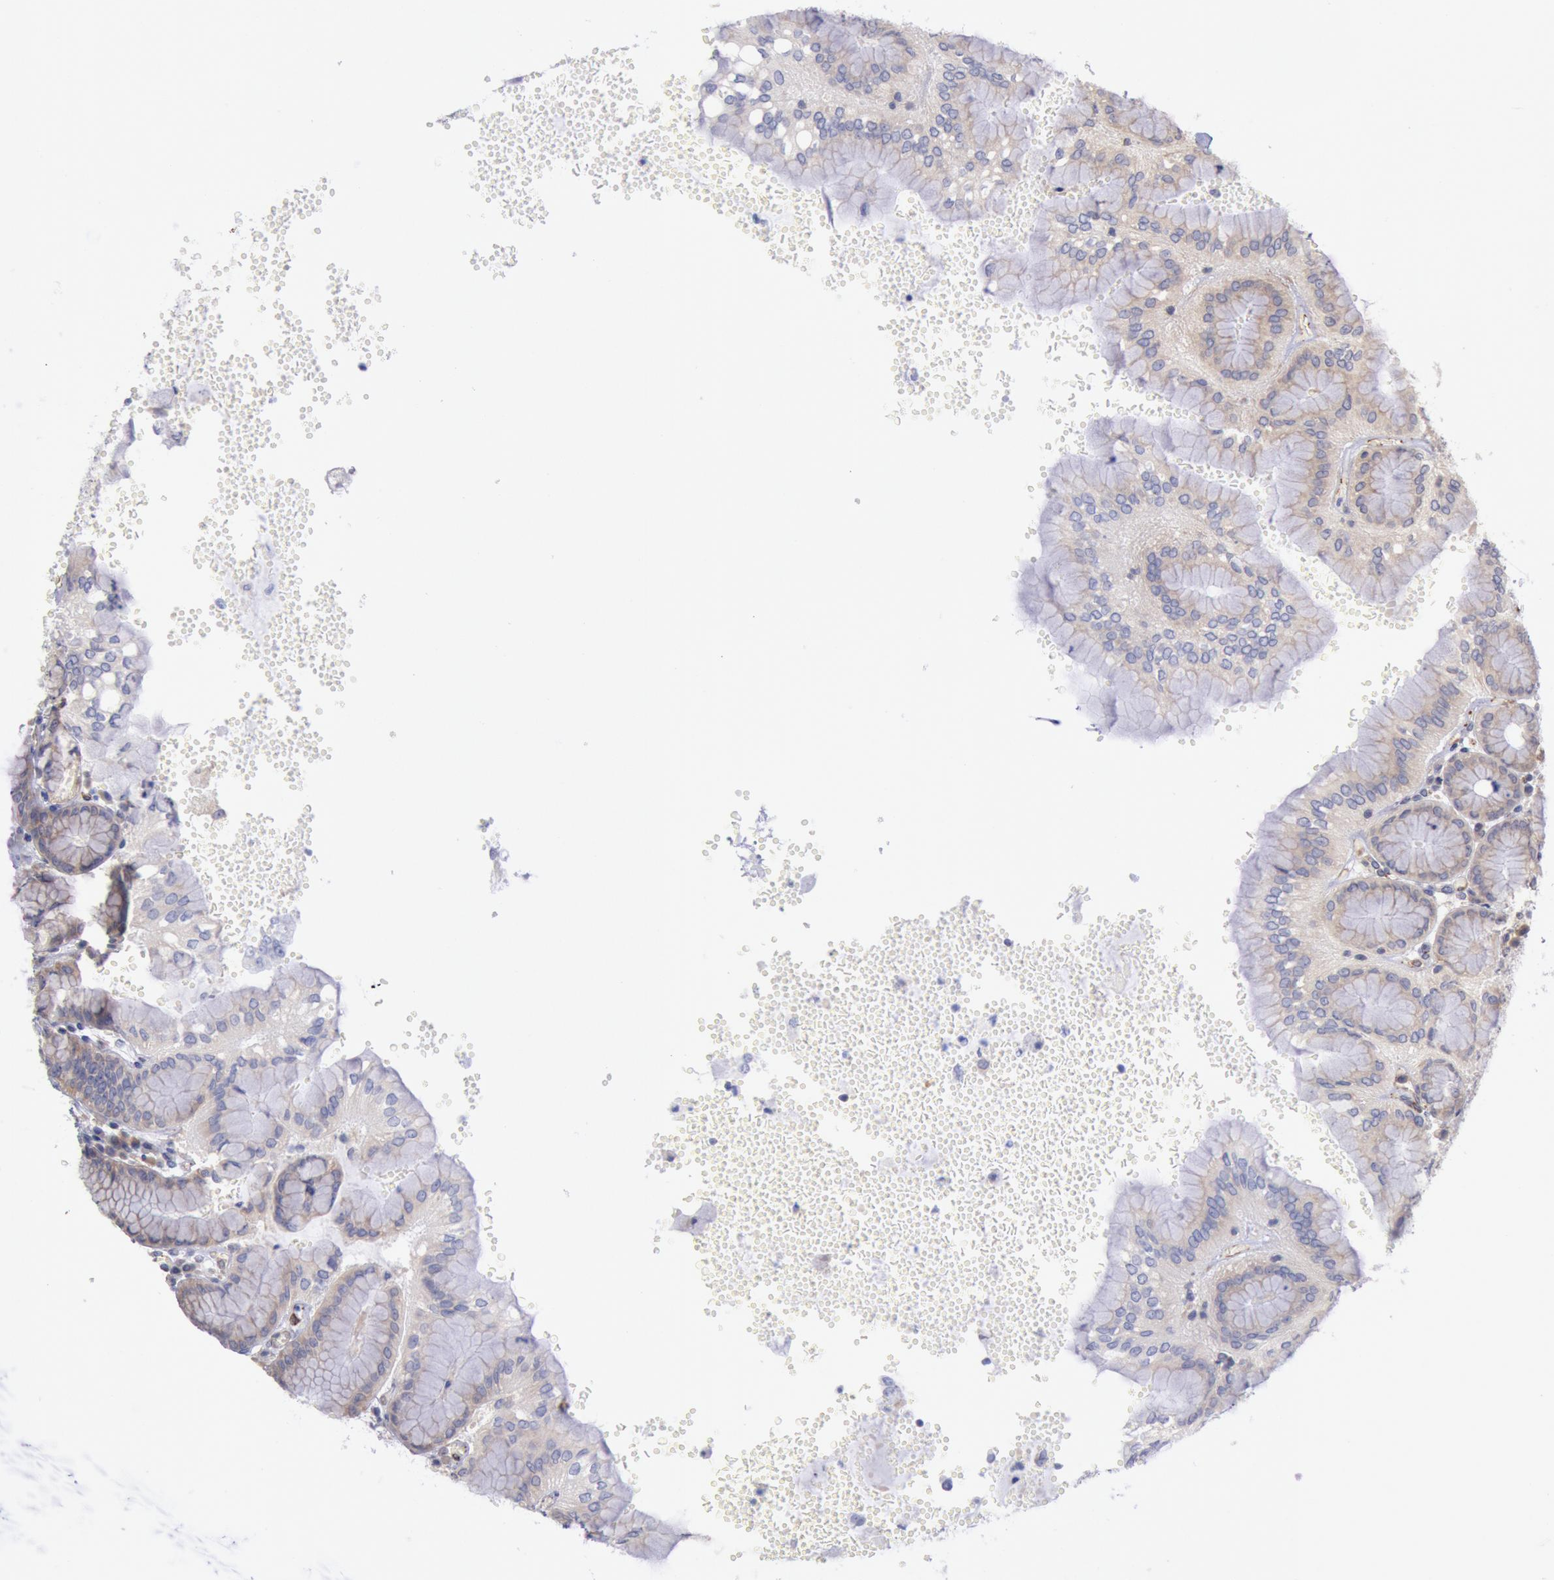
{"staining": {"intensity": "moderate", "quantity": "25%-75%", "location": "cytoplasmic/membranous"}, "tissue": "stomach", "cell_type": "Glandular cells", "image_type": "normal", "snomed": [{"axis": "morphology", "description": "Normal tissue, NOS"}, {"axis": "topography", "description": "Stomach, upper"}, {"axis": "topography", "description": "Stomach"}], "caption": "Immunohistochemistry (DAB) staining of normal human stomach shows moderate cytoplasmic/membranous protein positivity in approximately 25%-75% of glandular cells. (Stains: DAB (3,3'-diaminobenzidine) in brown, nuclei in blue, Microscopy: brightfield microscopy at high magnification).", "gene": "DRG1", "patient": {"sex": "male", "age": 76}}